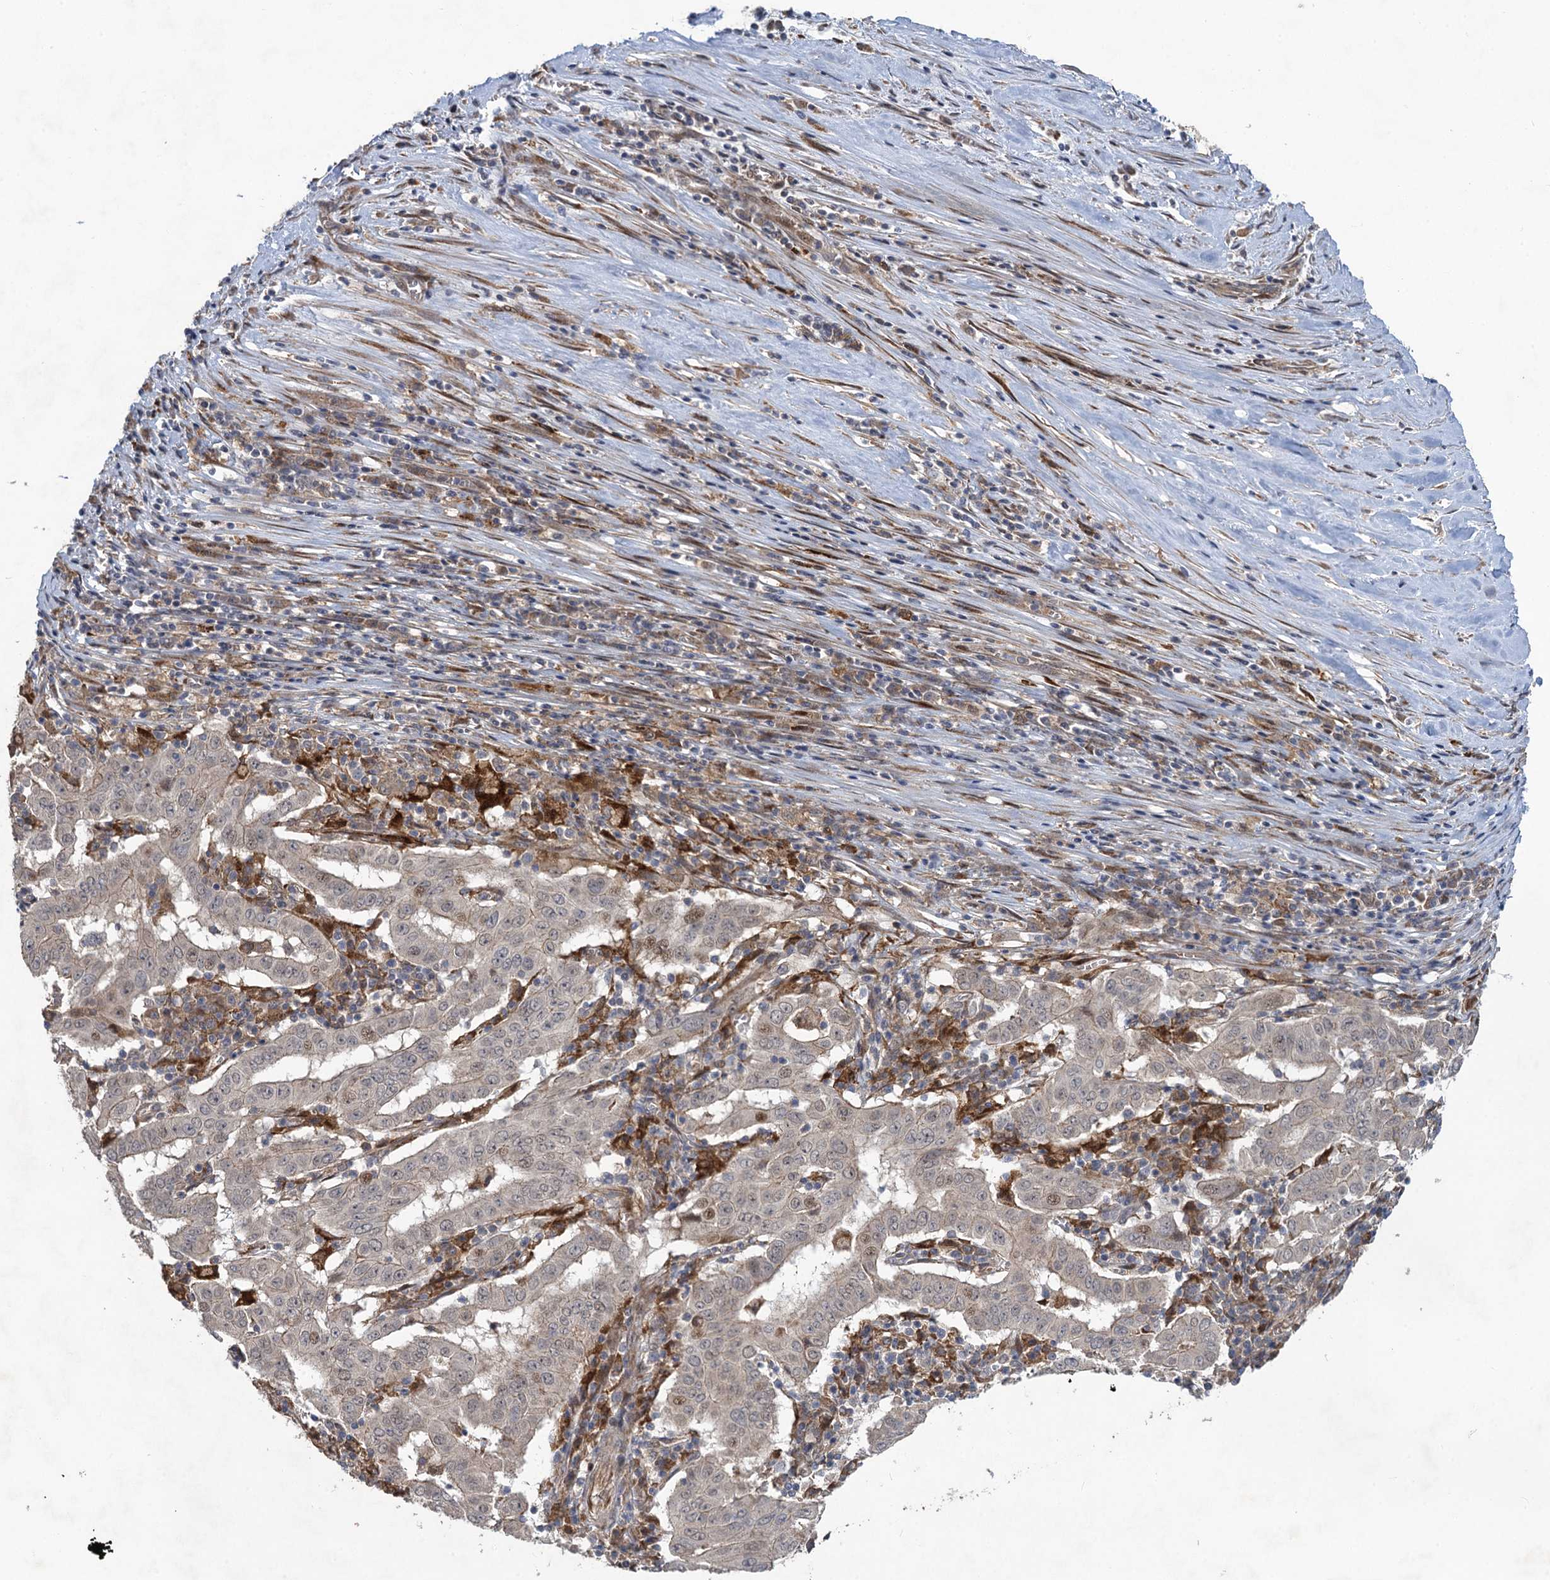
{"staining": {"intensity": "weak", "quantity": "<25%", "location": "cytoplasmic/membranous"}, "tissue": "pancreatic cancer", "cell_type": "Tumor cells", "image_type": "cancer", "snomed": [{"axis": "morphology", "description": "Adenocarcinoma, NOS"}, {"axis": "topography", "description": "Pancreas"}], "caption": "This is a photomicrograph of immunohistochemistry staining of pancreatic adenocarcinoma, which shows no staining in tumor cells. Nuclei are stained in blue.", "gene": "NUDT22", "patient": {"sex": "male", "age": 63}}